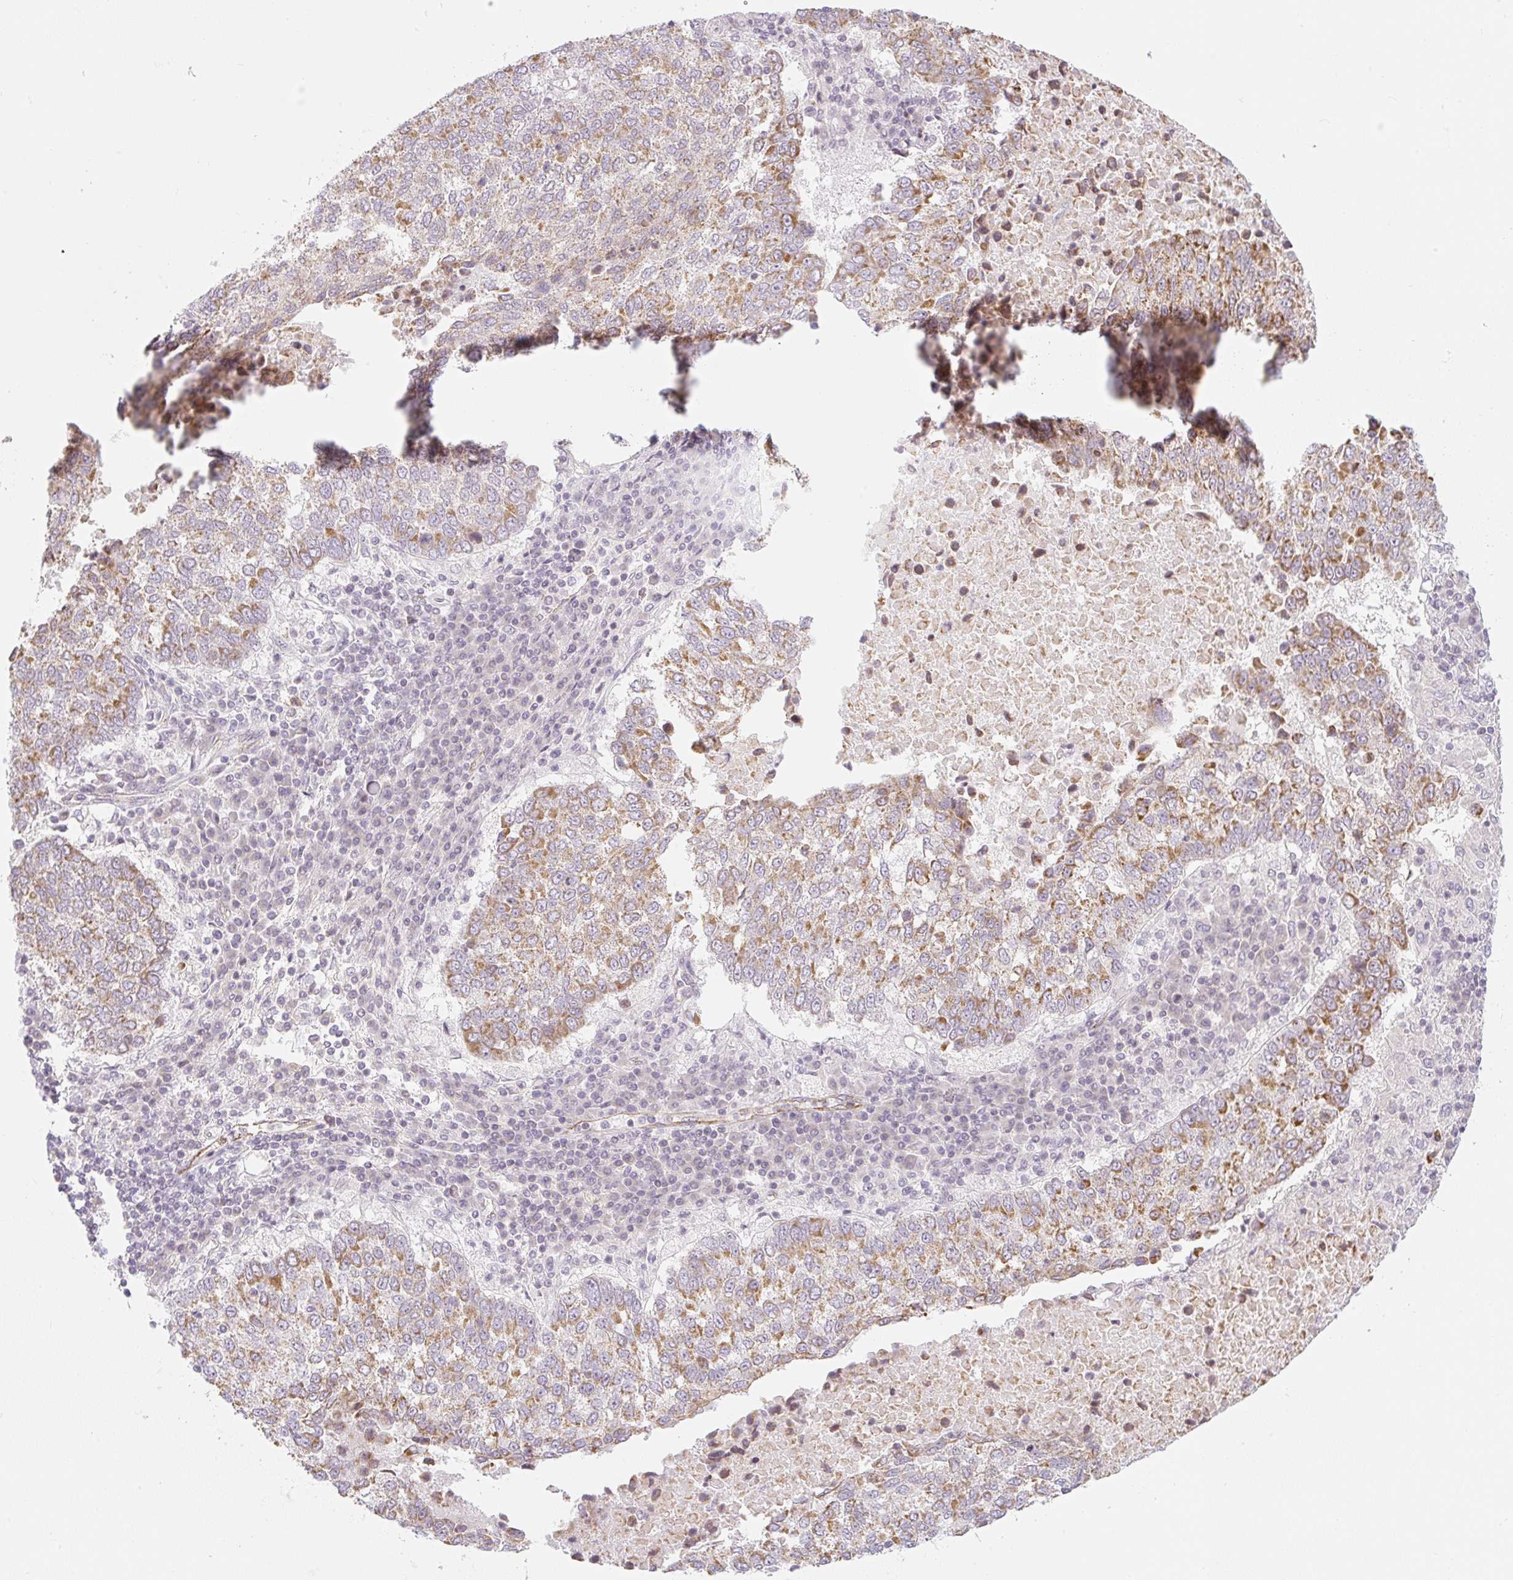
{"staining": {"intensity": "moderate", "quantity": ">75%", "location": "cytoplasmic/membranous"}, "tissue": "lung cancer", "cell_type": "Tumor cells", "image_type": "cancer", "snomed": [{"axis": "morphology", "description": "Squamous cell carcinoma, NOS"}, {"axis": "topography", "description": "Lung"}], "caption": "Lung cancer (squamous cell carcinoma) stained for a protein (brown) shows moderate cytoplasmic/membranous positive staining in approximately >75% of tumor cells.", "gene": "CASKIN1", "patient": {"sex": "male", "age": 73}}